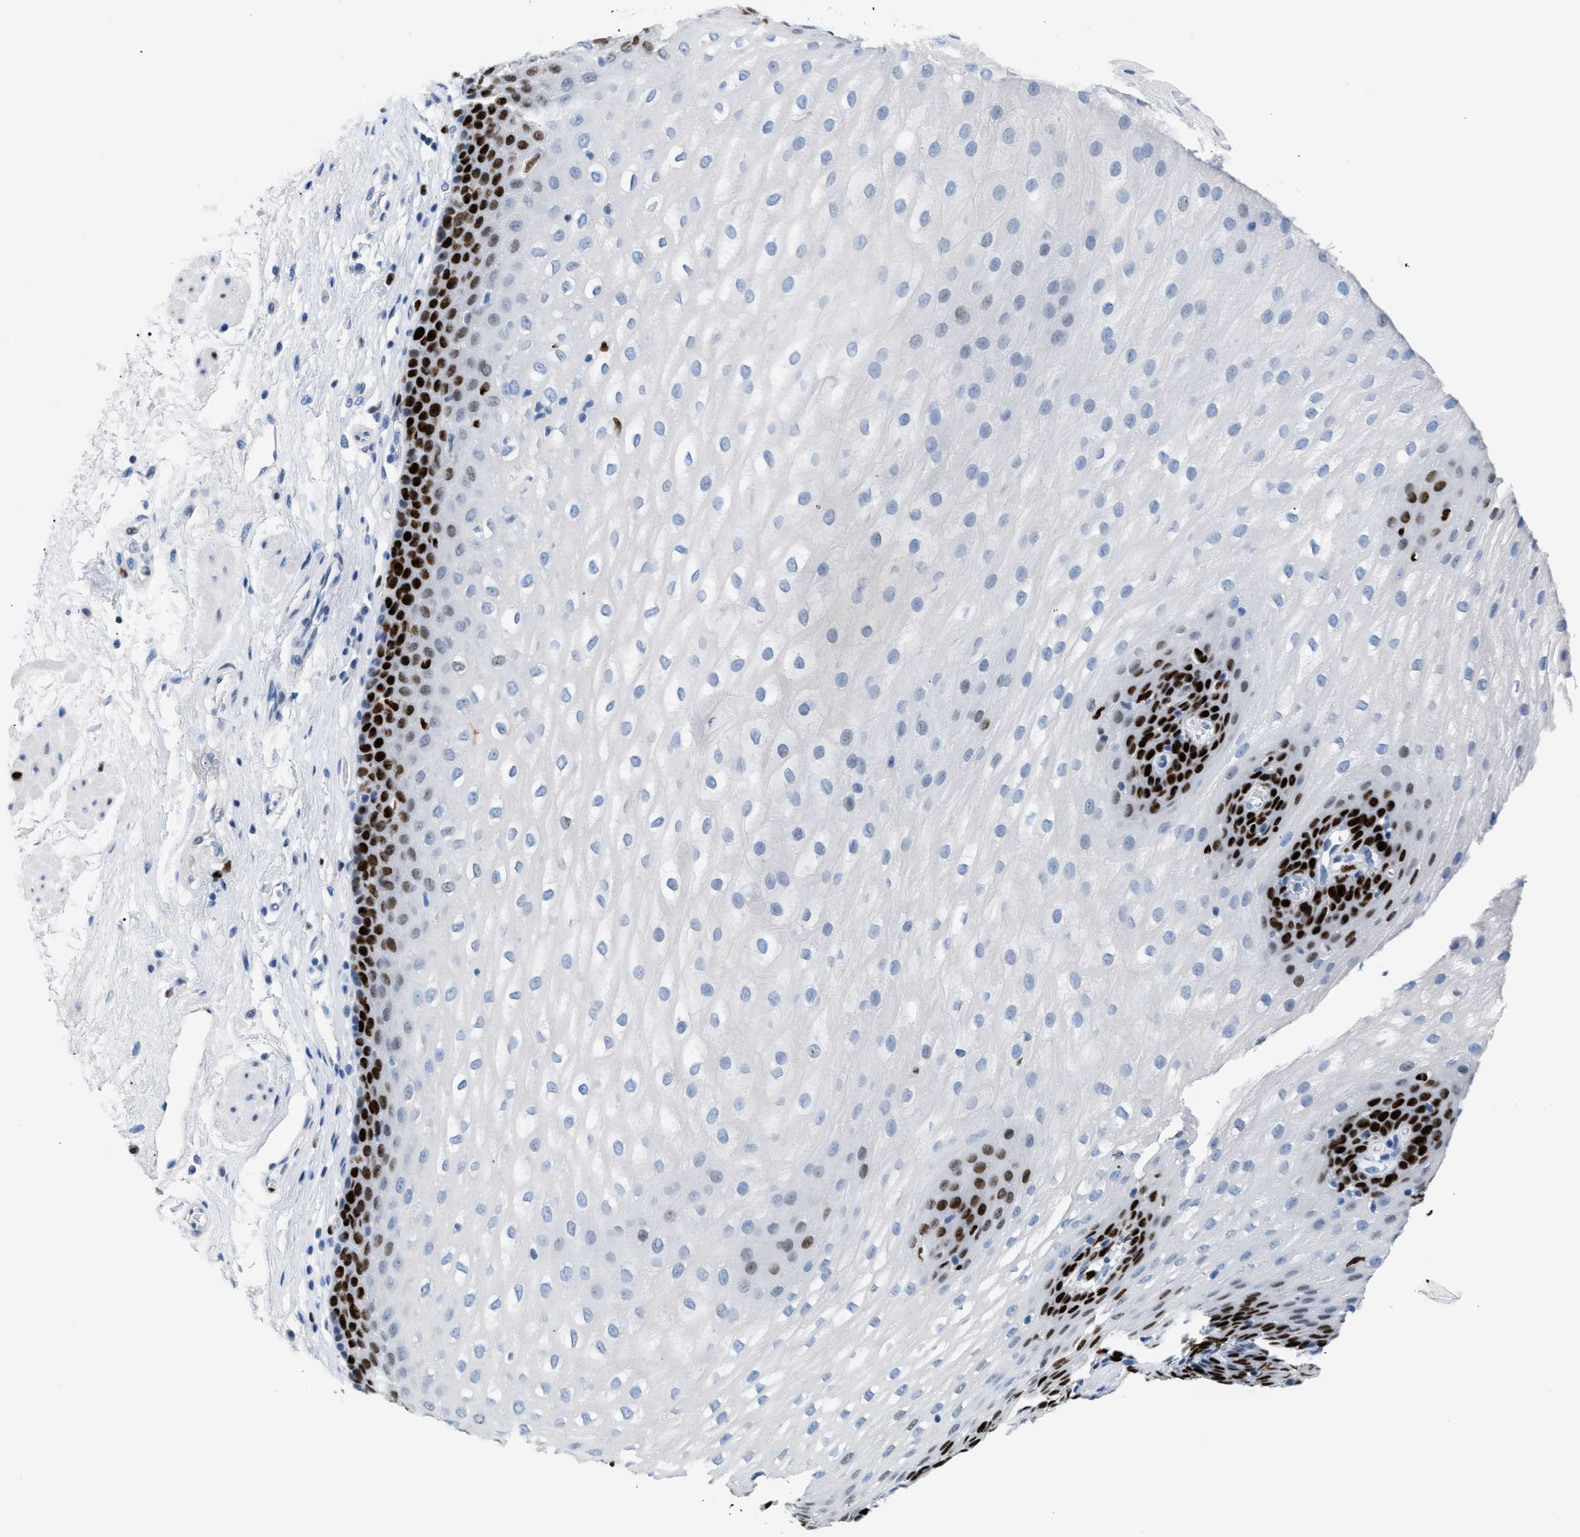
{"staining": {"intensity": "strong", "quantity": "25%-75%", "location": "nuclear"}, "tissue": "esophagus", "cell_type": "Squamous epithelial cells", "image_type": "normal", "snomed": [{"axis": "morphology", "description": "Normal tissue, NOS"}, {"axis": "topography", "description": "Esophagus"}], "caption": "DAB (3,3'-diaminobenzidine) immunohistochemical staining of unremarkable human esophagus reveals strong nuclear protein positivity in approximately 25%-75% of squamous epithelial cells.", "gene": "MCM7", "patient": {"sex": "male", "age": 48}}